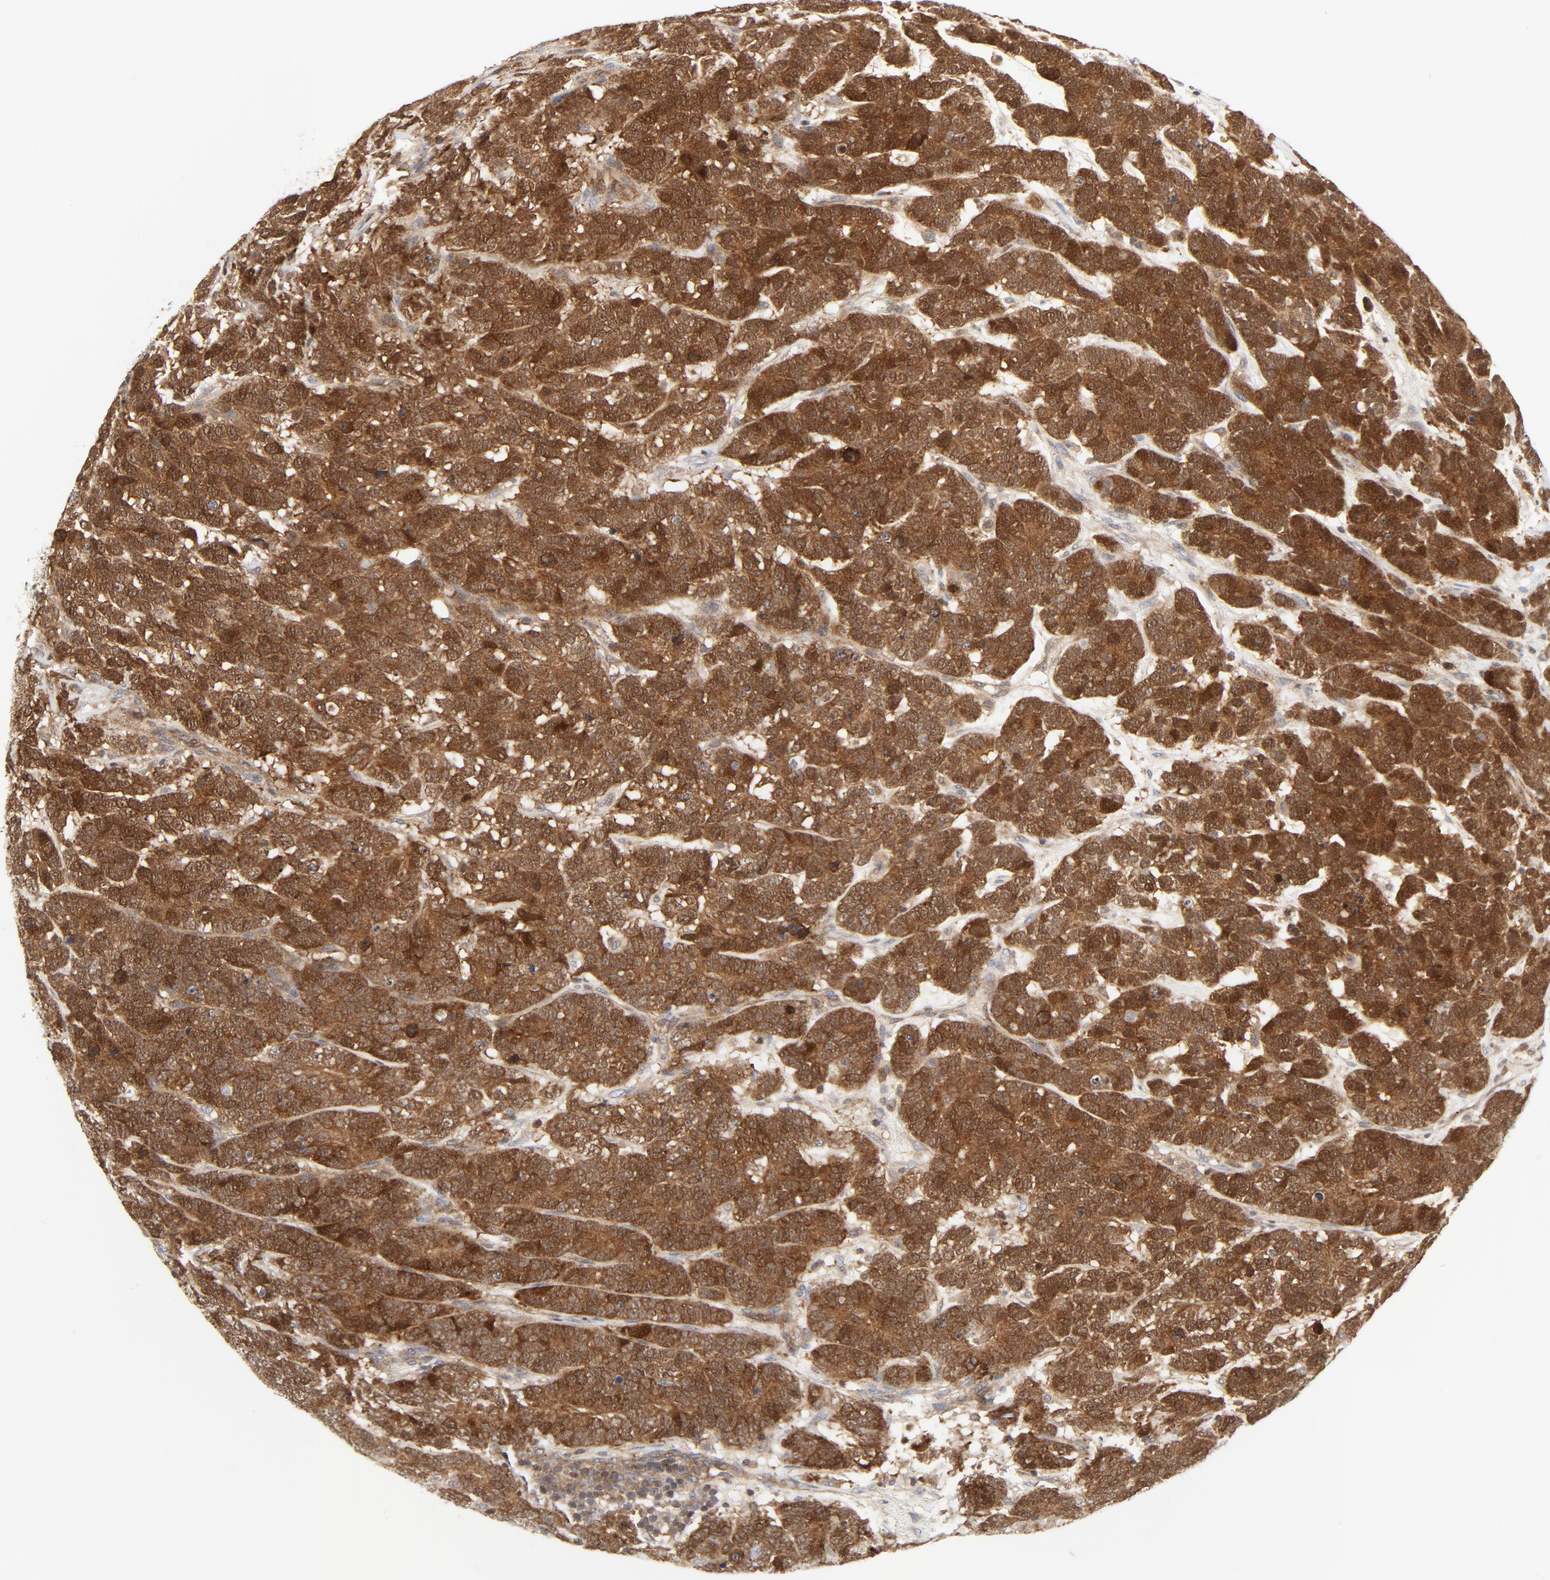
{"staining": {"intensity": "strong", "quantity": ">75%", "location": "cytoplasmic/membranous,nuclear"}, "tissue": "testis cancer", "cell_type": "Tumor cells", "image_type": "cancer", "snomed": [{"axis": "morphology", "description": "Carcinoma, Embryonal, NOS"}, {"axis": "topography", "description": "Testis"}], "caption": "Brown immunohistochemical staining in testis cancer displays strong cytoplasmic/membranous and nuclear positivity in about >75% of tumor cells.", "gene": "MAP2K7", "patient": {"sex": "male", "age": 26}}